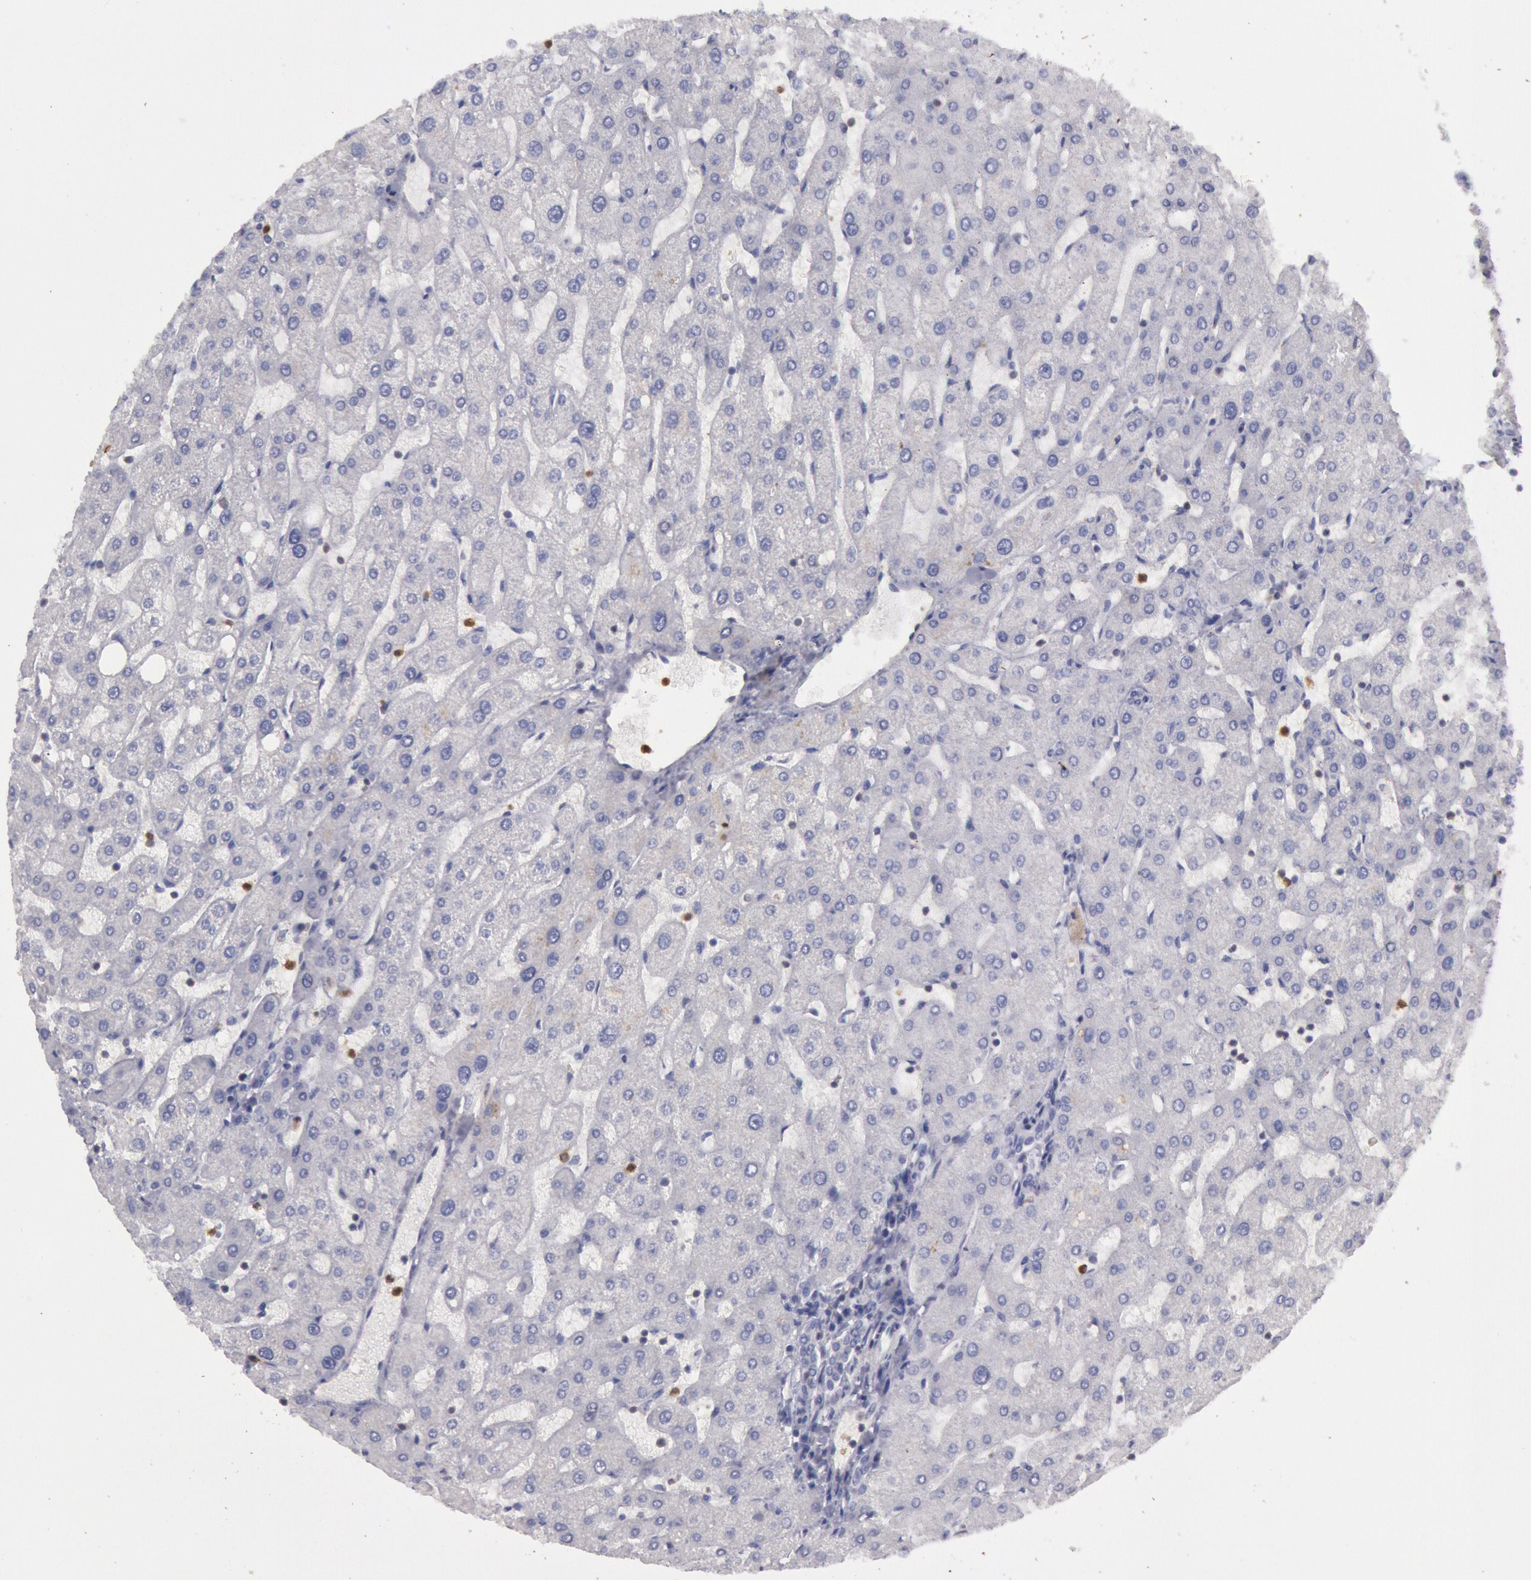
{"staining": {"intensity": "negative", "quantity": "none", "location": "none"}, "tissue": "liver", "cell_type": "Cholangiocytes", "image_type": "normal", "snomed": [{"axis": "morphology", "description": "Normal tissue, NOS"}, {"axis": "topography", "description": "Liver"}], "caption": "Immunohistochemistry histopathology image of benign human liver stained for a protein (brown), which reveals no staining in cholangiocytes. The staining is performed using DAB brown chromogen with nuclei counter-stained in using hematoxylin.", "gene": "RAB27A", "patient": {"sex": "male", "age": 67}}